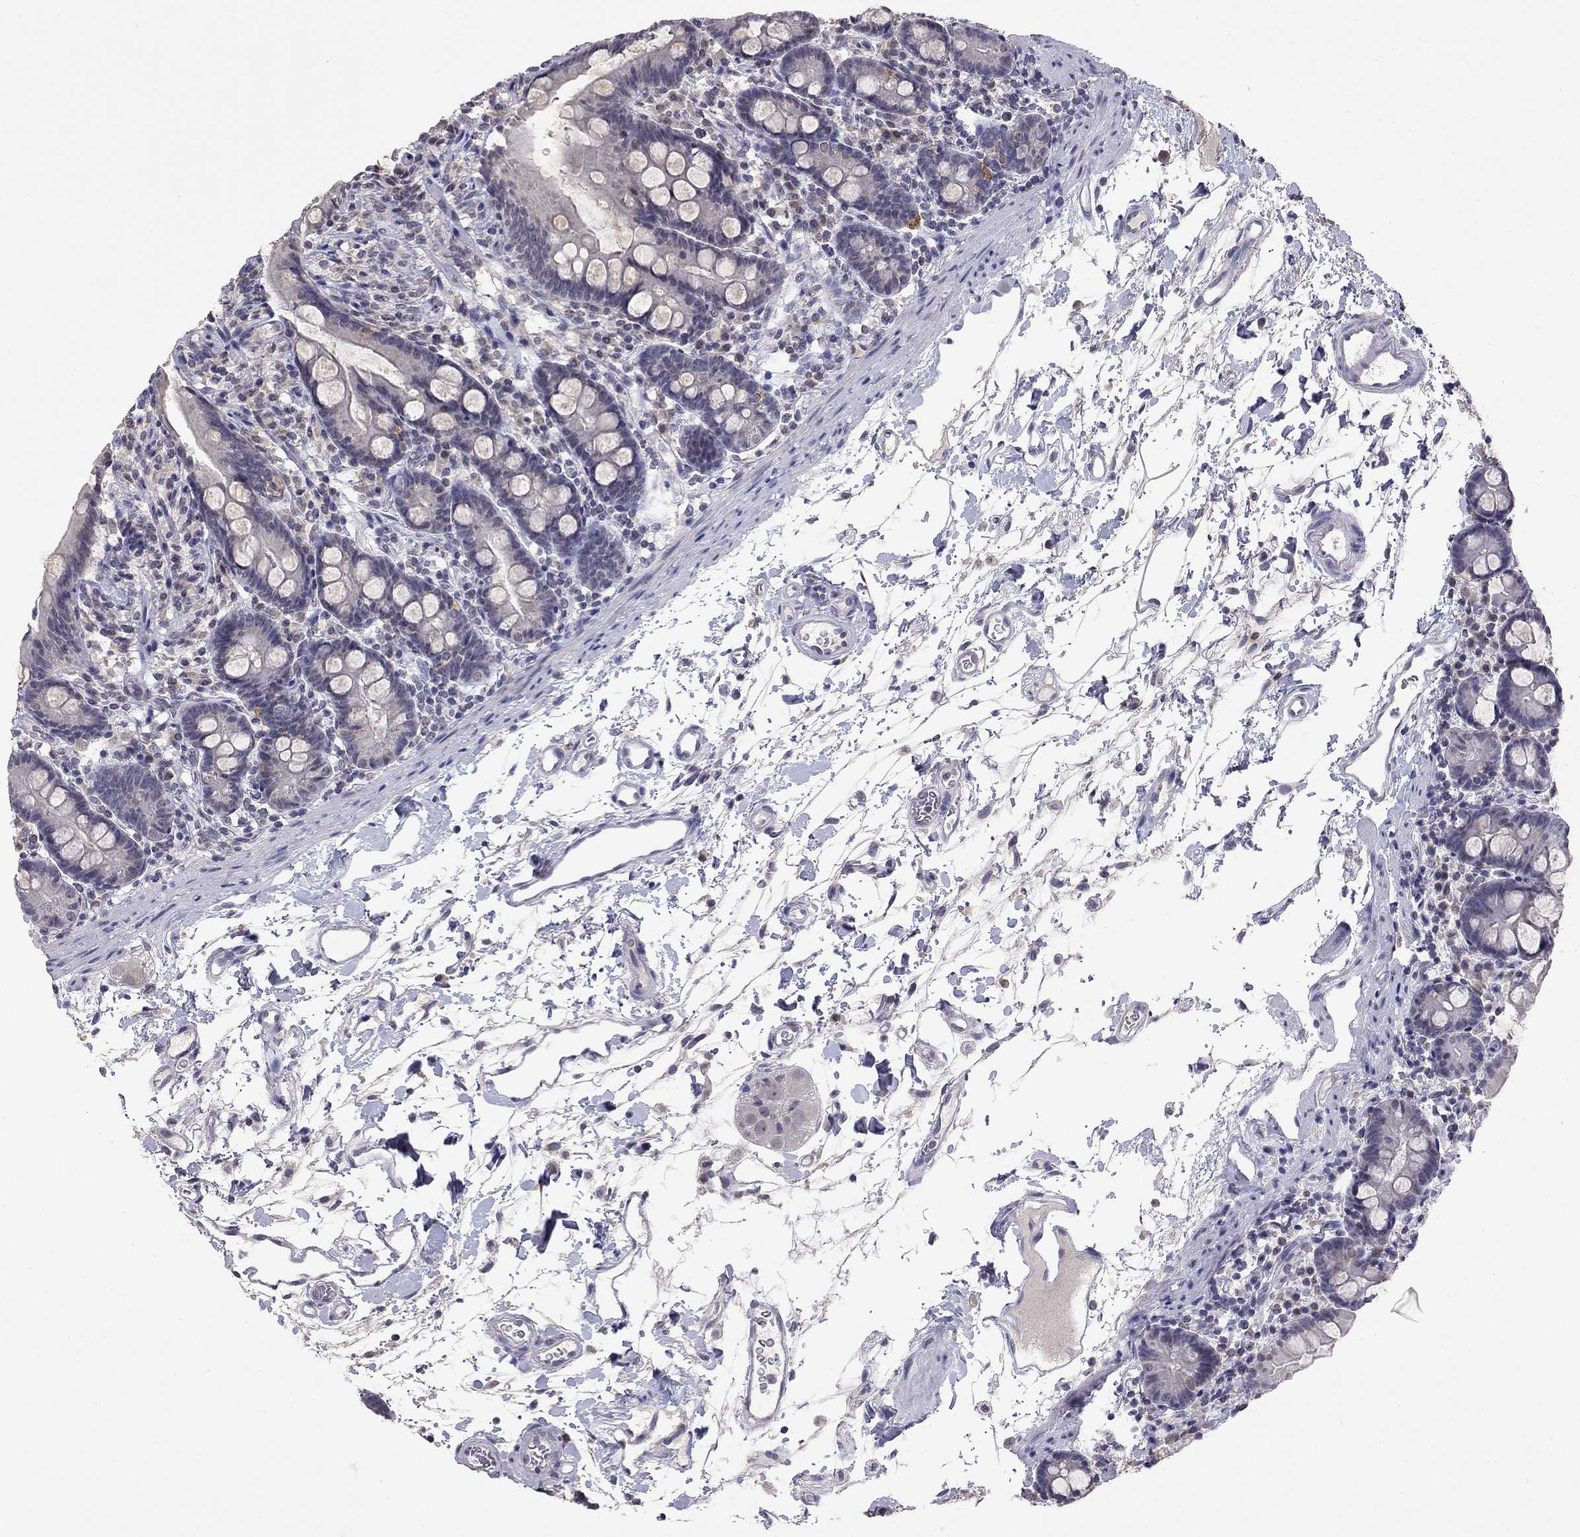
{"staining": {"intensity": "weak", "quantity": "<25%", "location": "cytoplasmic/membranous"}, "tissue": "small intestine", "cell_type": "Glandular cells", "image_type": "normal", "snomed": [{"axis": "morphology", "description": "Normal tissue, NOS"}, {"axis": "topography", "description": "Small intestine"}], "caption": "Glandular cells show no significant positivity in normal small intestine. (DAB (3,3'-diaminobenzidine) IHC visualized using brightfield microscopy, high magnification).", "gene": "WNK3", "patient": {"sex": "female", "age": 44}}